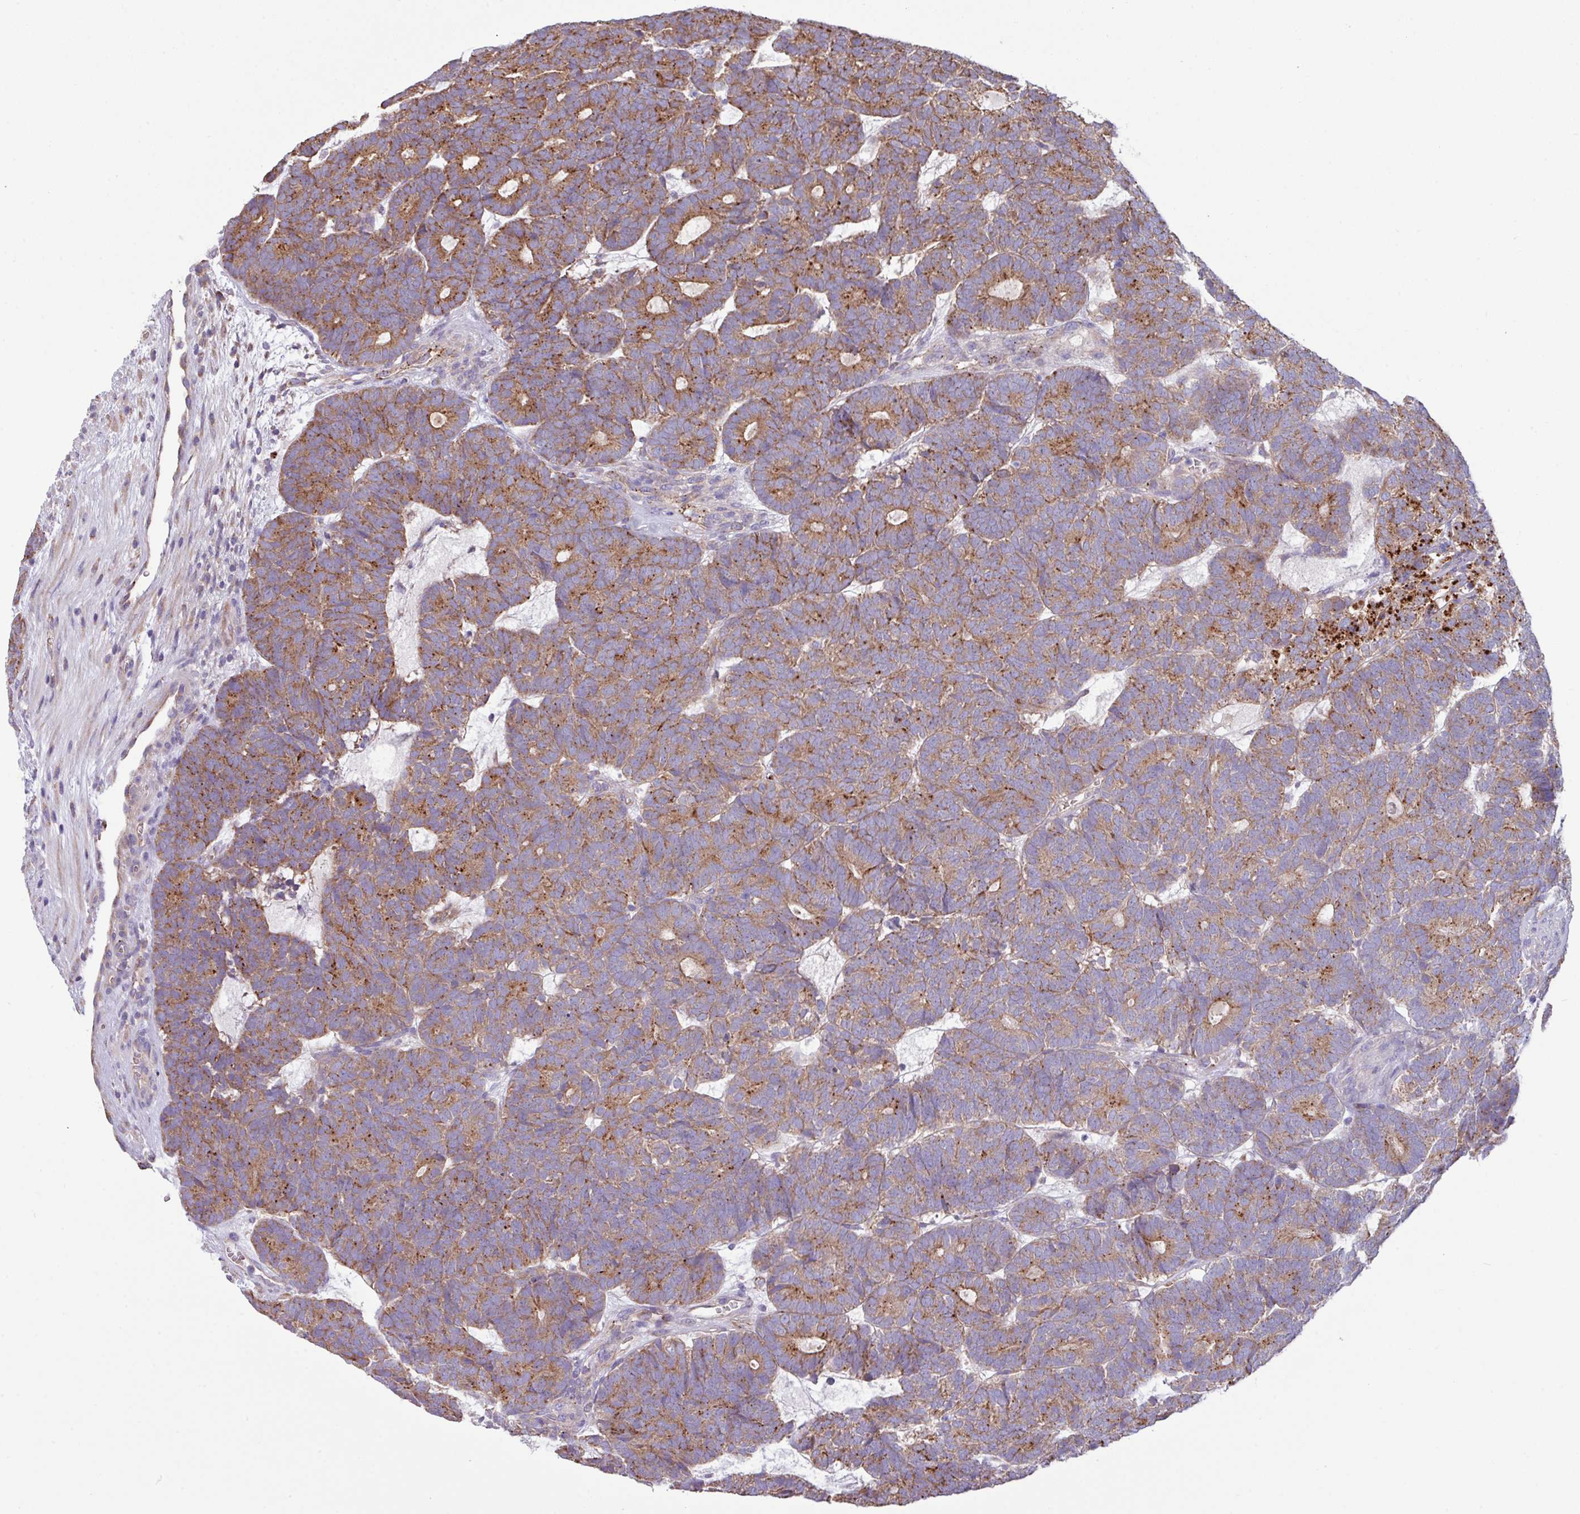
{"staining": {"intensity": "moderate", "quantity": ">75%", "location": "cytoplasmic/membranous"}, "tissue": "head and neck cancer", "cell_type": "Tumor cells", "image_type": "cancer", "snomed": [{"axis": "morphology", "description": "Adenocarcinoma, NOS"}, {"axis": "topography", "description": "Head-Neck"}], "caption": "DAB (3,3'-diaminobenzidine) immunohistochemical staining of human head and neck cancer reveals moderate cytoplasmic/membranous protein staining in approximately >75% of tumor cells.", "gene": "PPM1J", "patient": {"sex": "female", "age": 81}}